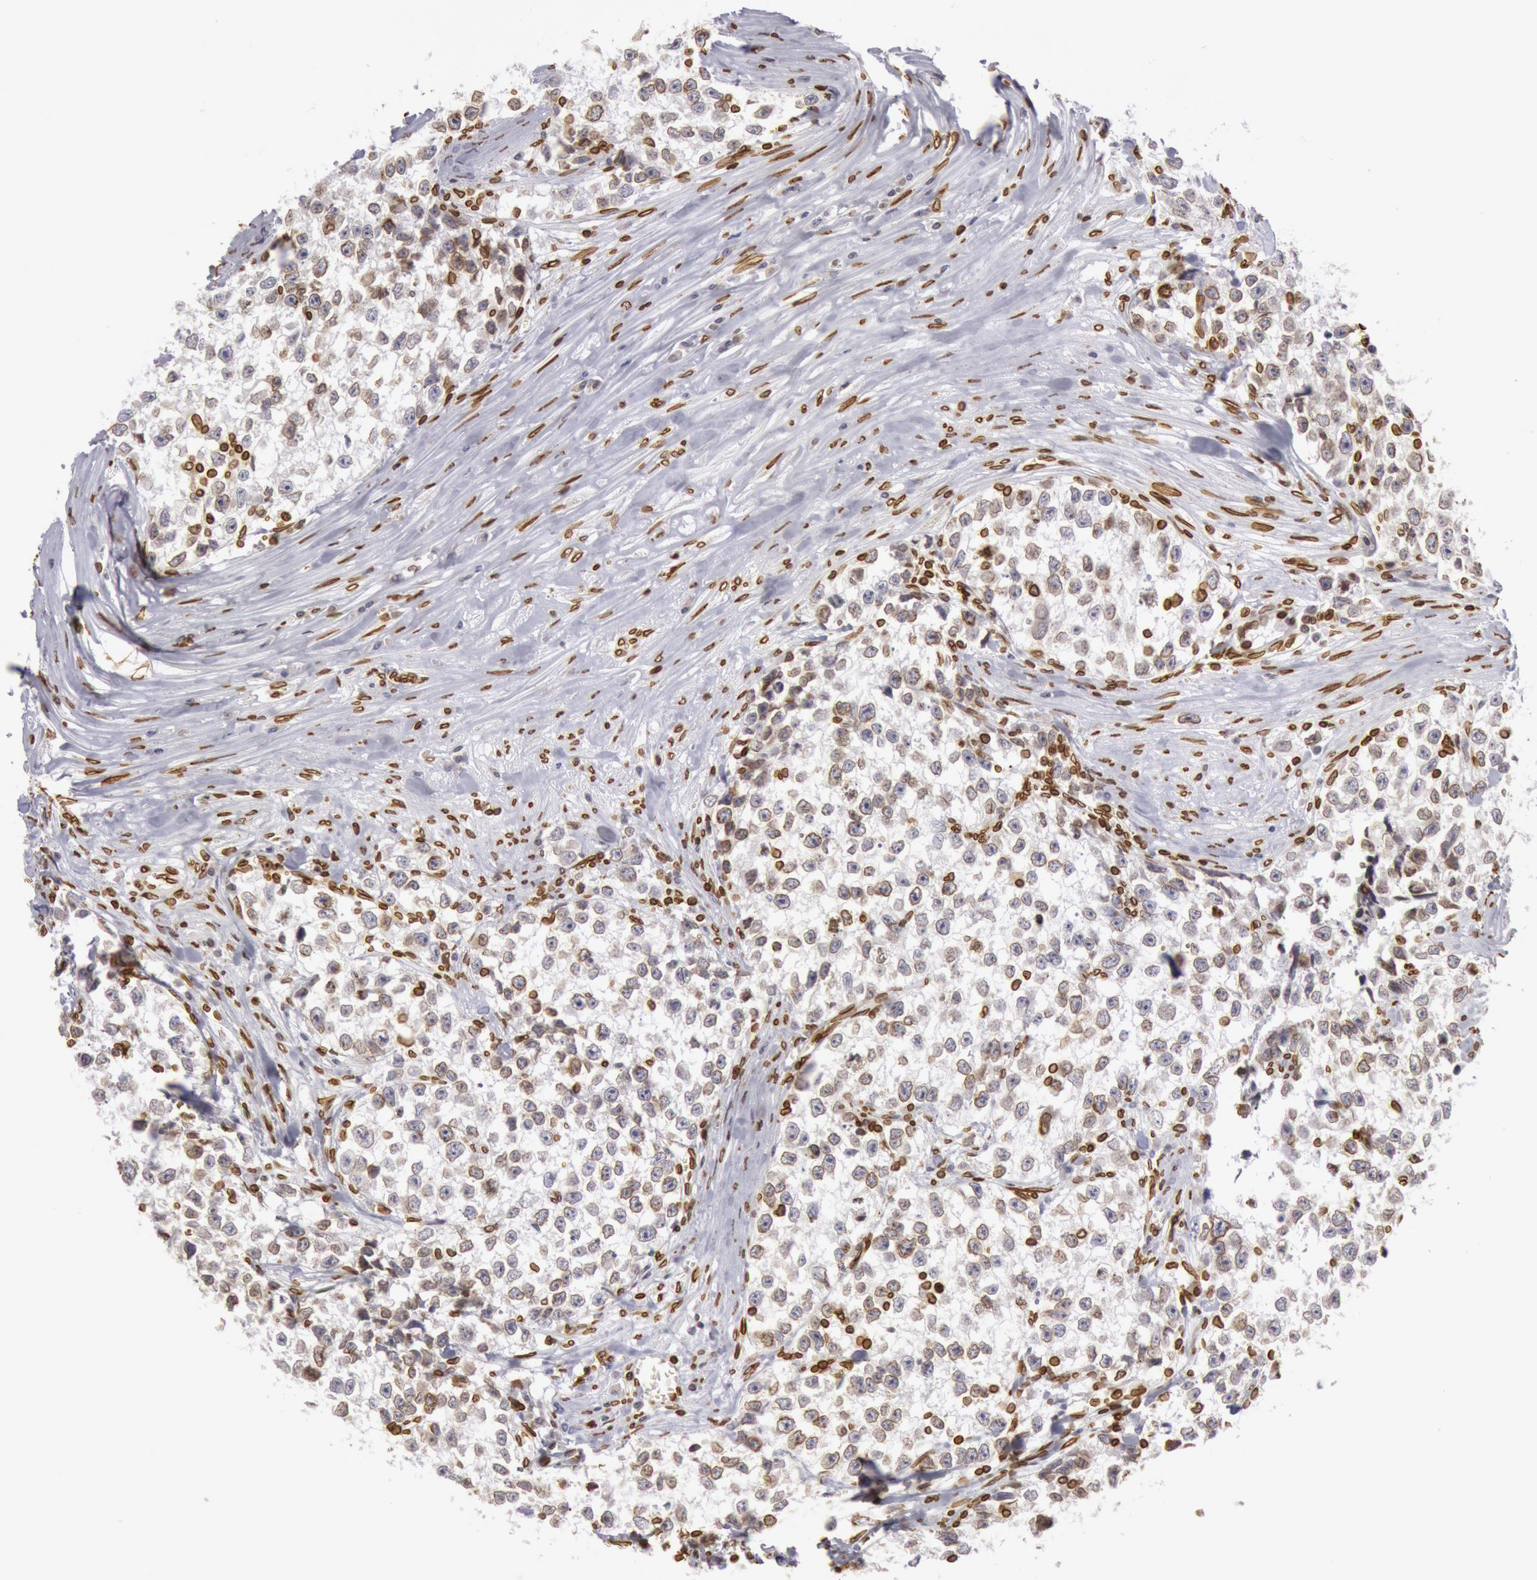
{"staining": {"intensity": "weak", "quantity": "<25%", "location": "cytoplasmic/membranous,nuclear"}, "tissue": "testis cancer", "cell_type": "Tumor cells", "image_type": "cancer", "snomed": [{"axis": "morphology", "description": "Seminoma, NOS"}, {"axis": "morphology", "description": "Carcinoma, Embryonal, NOS"}, {"axis": "topography", "description": "Testis"}], "caption": "There is no significant positivity in tumor cells of testis cancer.", "gene": "SUN2", "patient": {"sex": "male", "age": 30}}